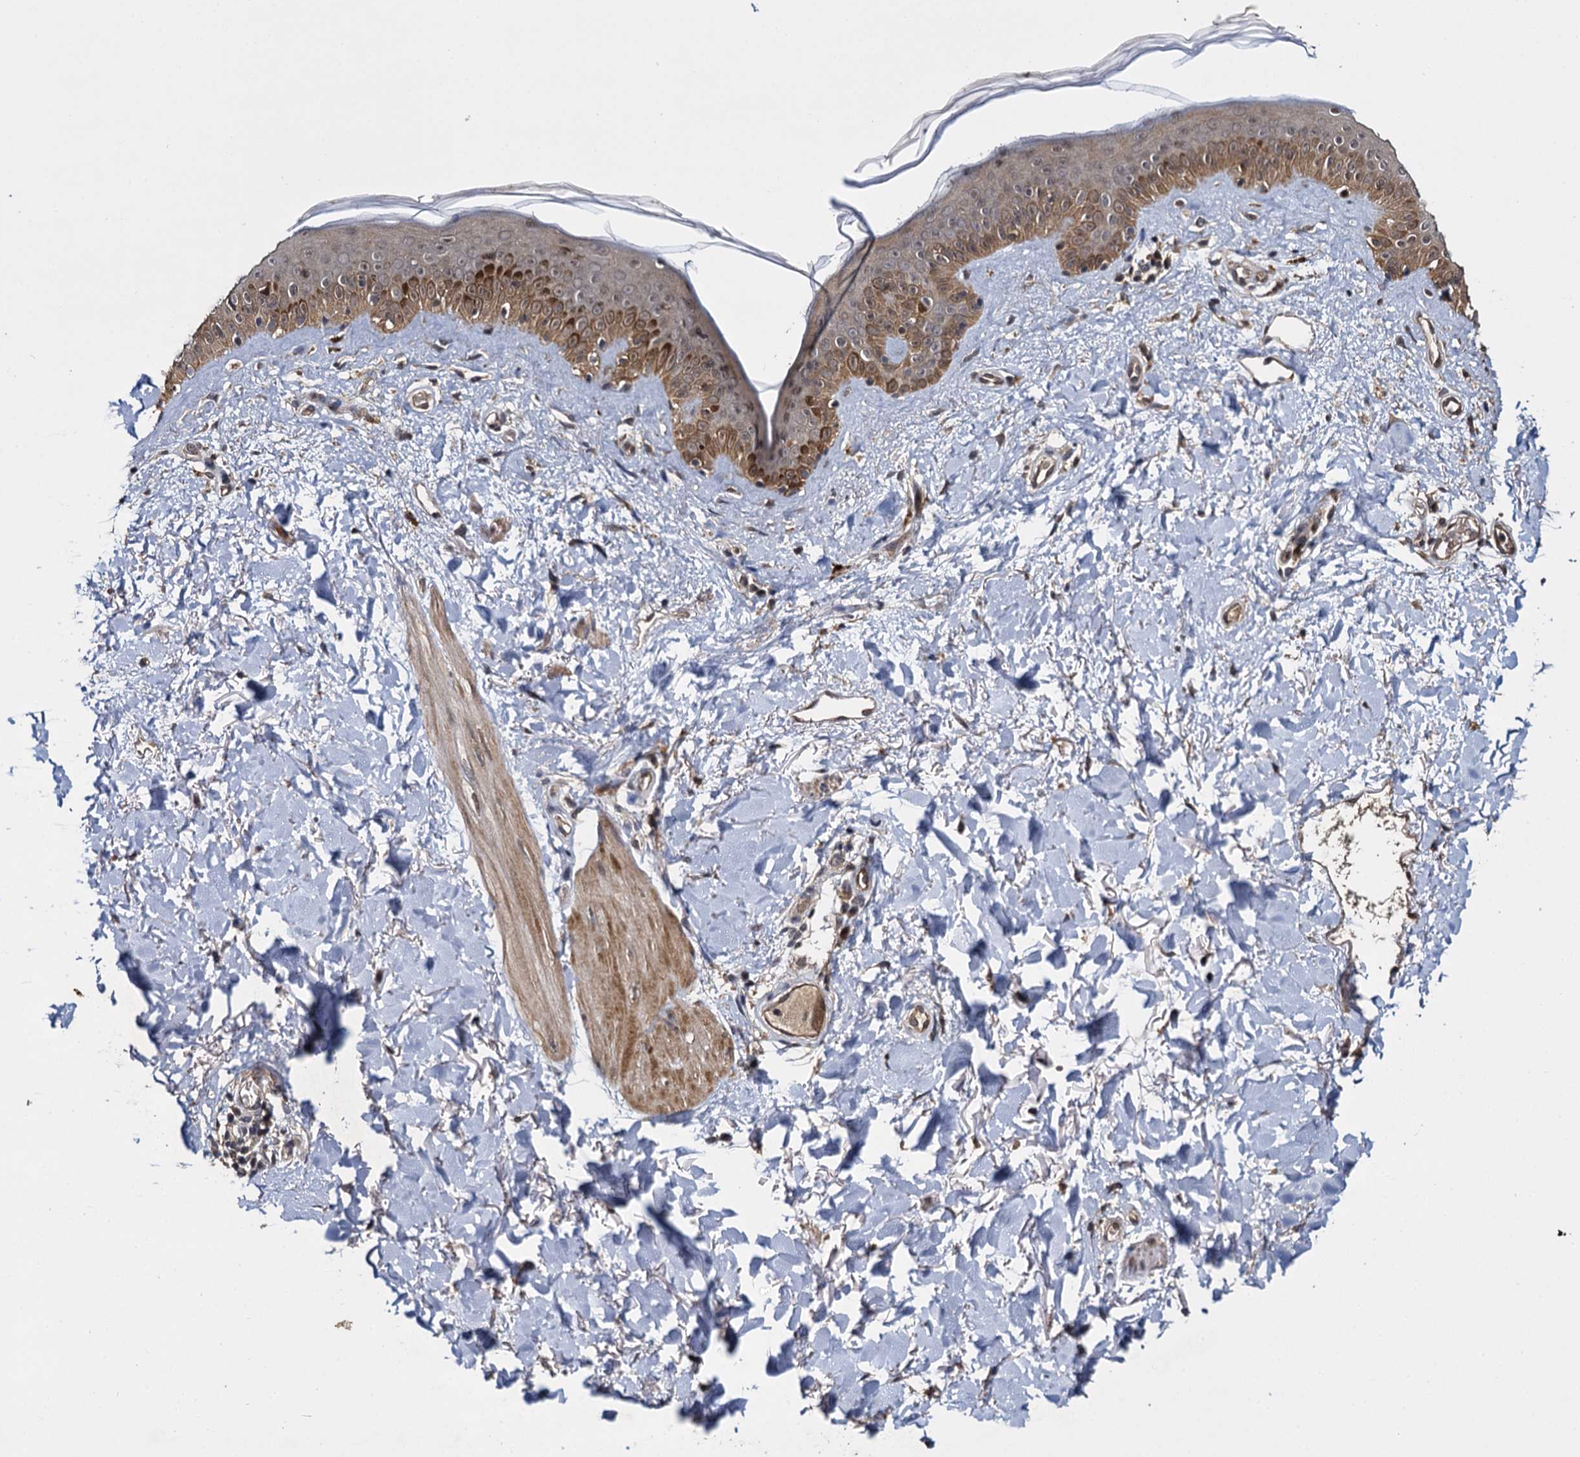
{"staining": {"intensity": "moderate", "quantity": ">75%", "location": "cytoplasmic/membranous,nuclear"}, "tissue": "skin", "cell_type": "Fibroblasts", "image_type": "normal", "snomed": [{"axis": "morphology", "description": "Normal tissue, NOS"}, {"axis": "topography", "description": "Skin"}], "caption": "A histopathology image showing moderate cytoplasmic/membranous,nuclear positivity in about >75% of fibroblasts in benign skin, as visualized by brown immunohistochemical staining.", "gene": "SLC46A3", "patient": {"sex": "female", "age": 58}}